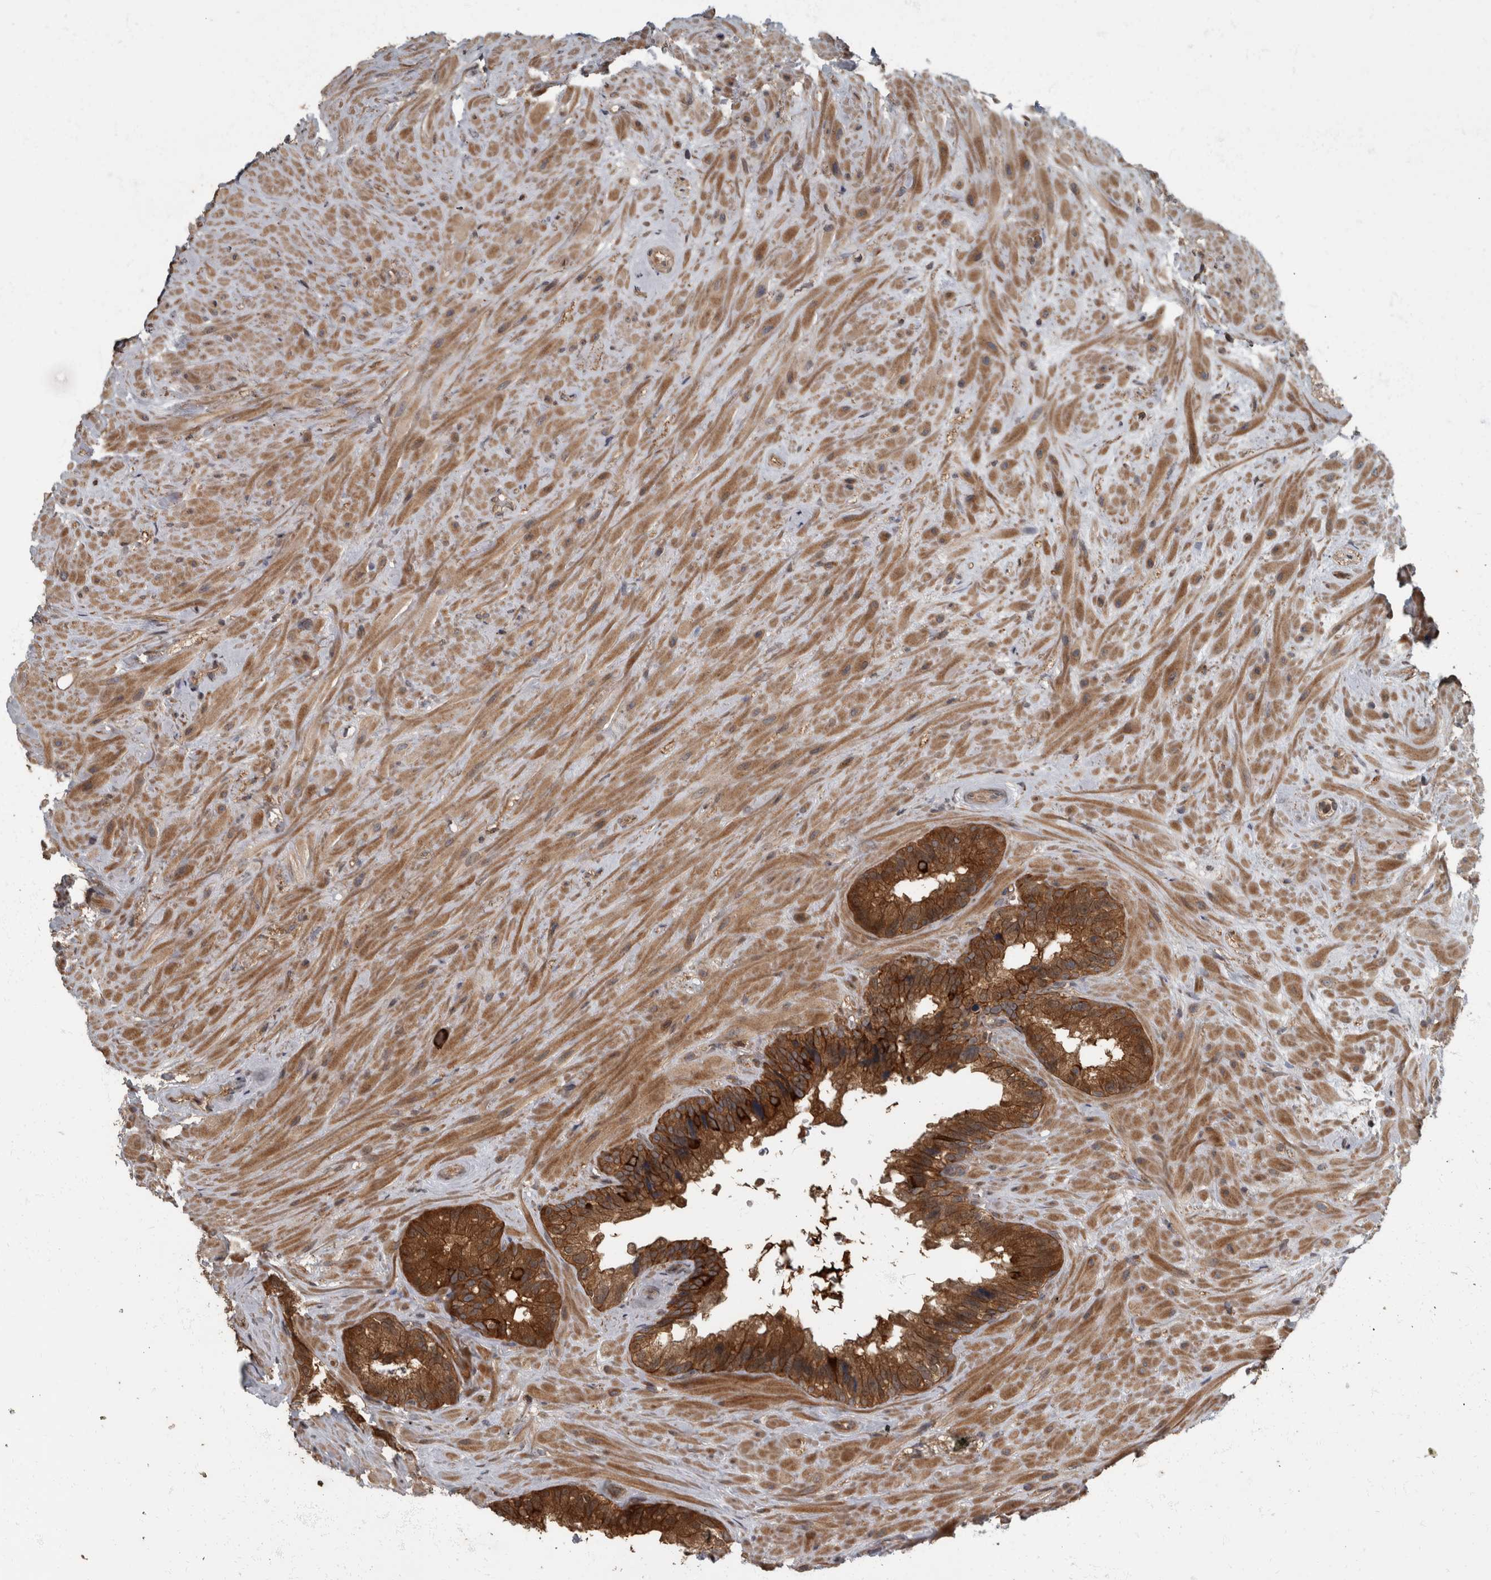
{"staining": {"intensity": "strong", "quantity": ">75%", "location": "cytoplasmic/membranous"}, "tissue": "seminal vesicle", "cell_type": "Glandular cells", "image_type": "normal", "snomed": [{"axis": "morphology", "description": "Normal tissue, NOS"}, {"axis": "topography", "description": "Seminal veicle"}], "caption": "This micrograph displays unremarkable seminal vesicle stained with immunohistochemistry (IHC) to label a protein in brown. The cytoplasmic/membranous of glandular cells show strong positivity for the protein. Nuclei are counter-stained blue.", "gene": "RABGGTB", "patient": {"sex": "male", "age": 80}}